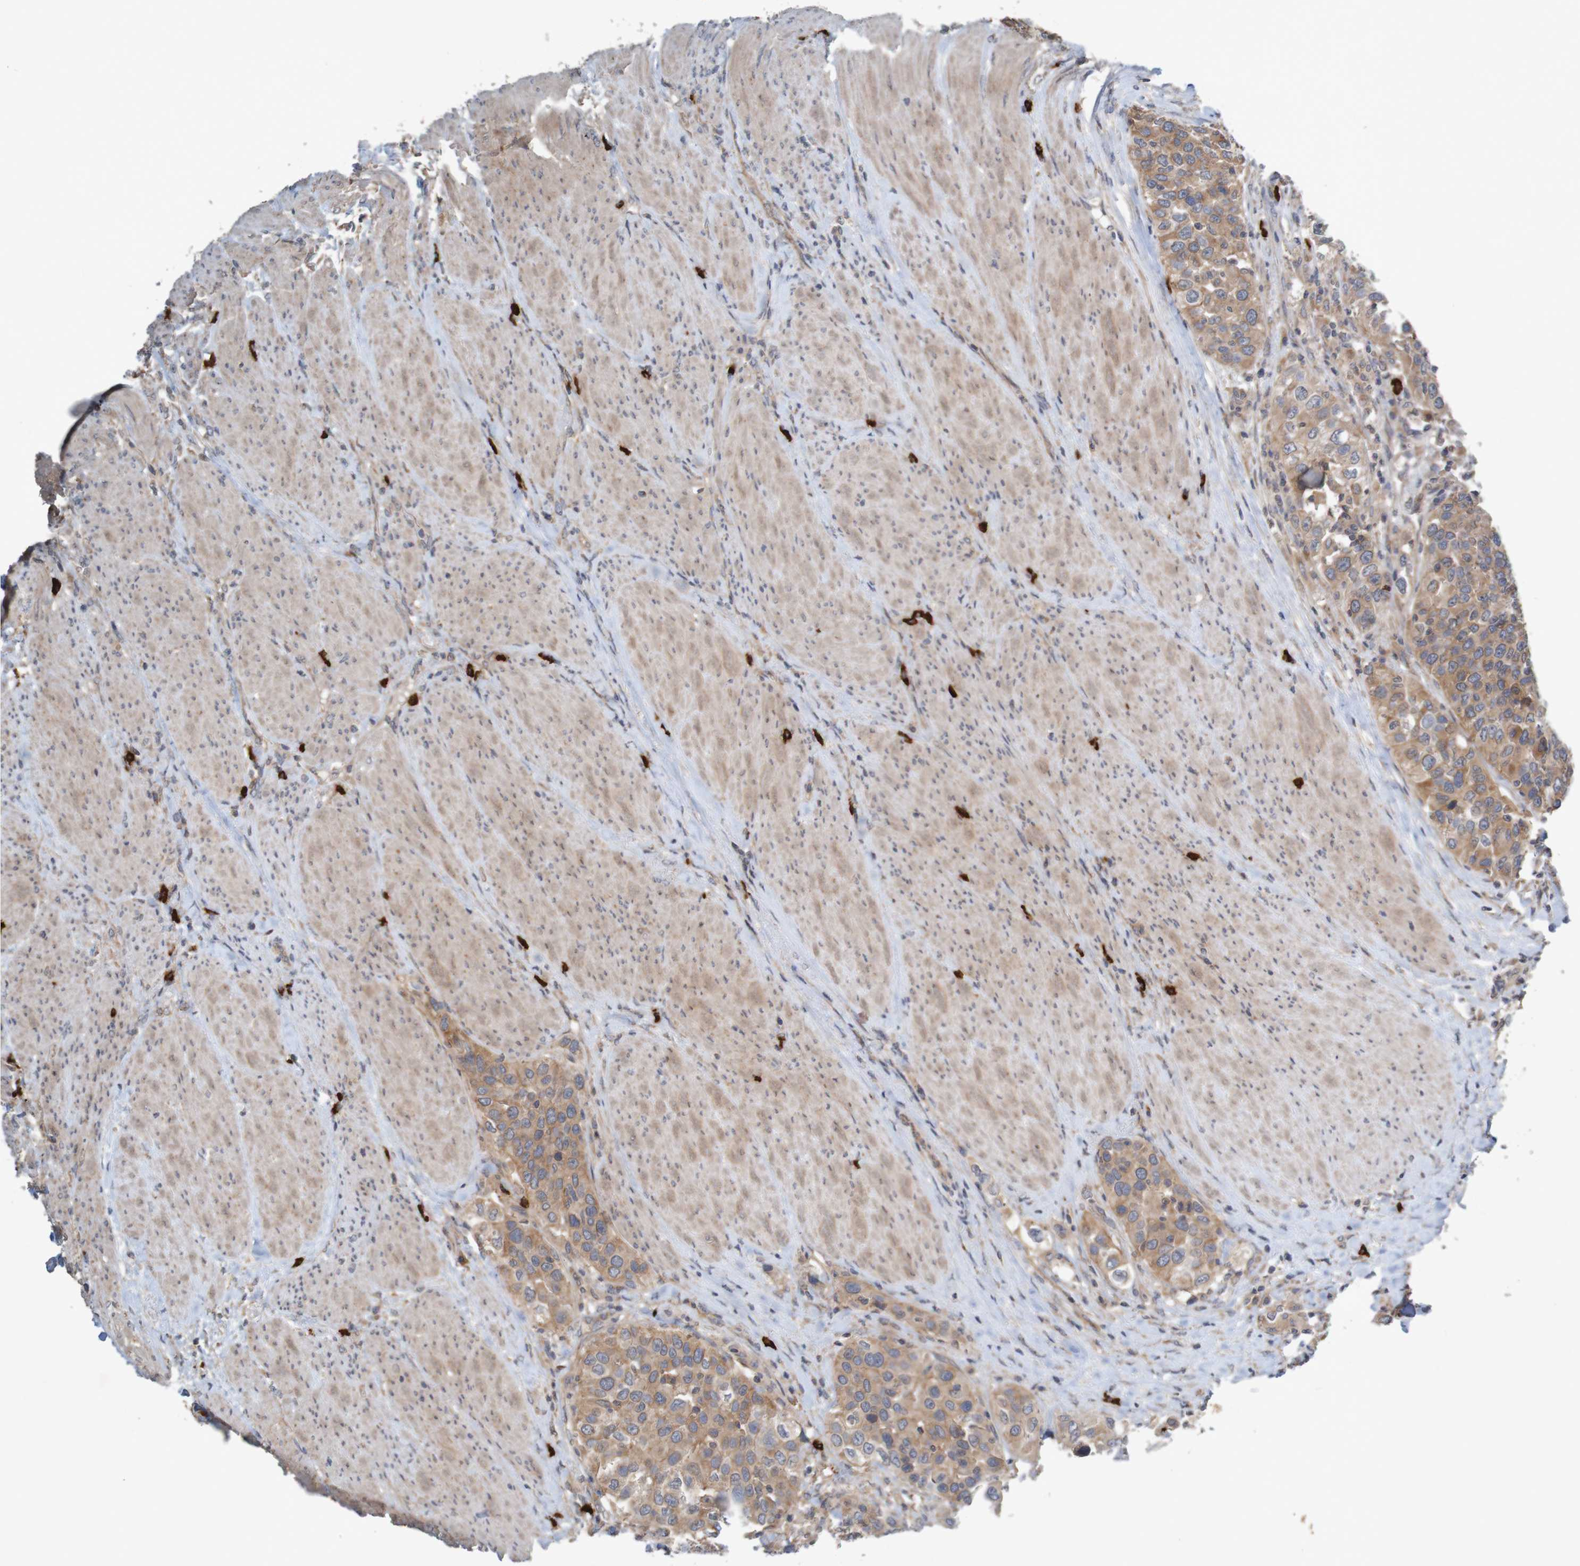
{"staining": {"intensity": "moderate", "quantity": ">75%", "location": "cytoplasmic/membranous"}, "tissue": "urothelial cancer", "cell_type": "Tumor cells", "image_type": "cancer", "snomed": [{"axis": "morphology", "description": "Urothelial carcinoma, High grade"}, {"axis": "topography", "description": "Urinary bladder"}], "caption": "A histopathology image showing moderate cytoplasmic/membranous expression in about >75% of tumor cells in urothelial cancer, as visualized by brown immunohistochemical staining.", "gene": "B3GAT2", "patient": {"sex": "female", "age": 80}}